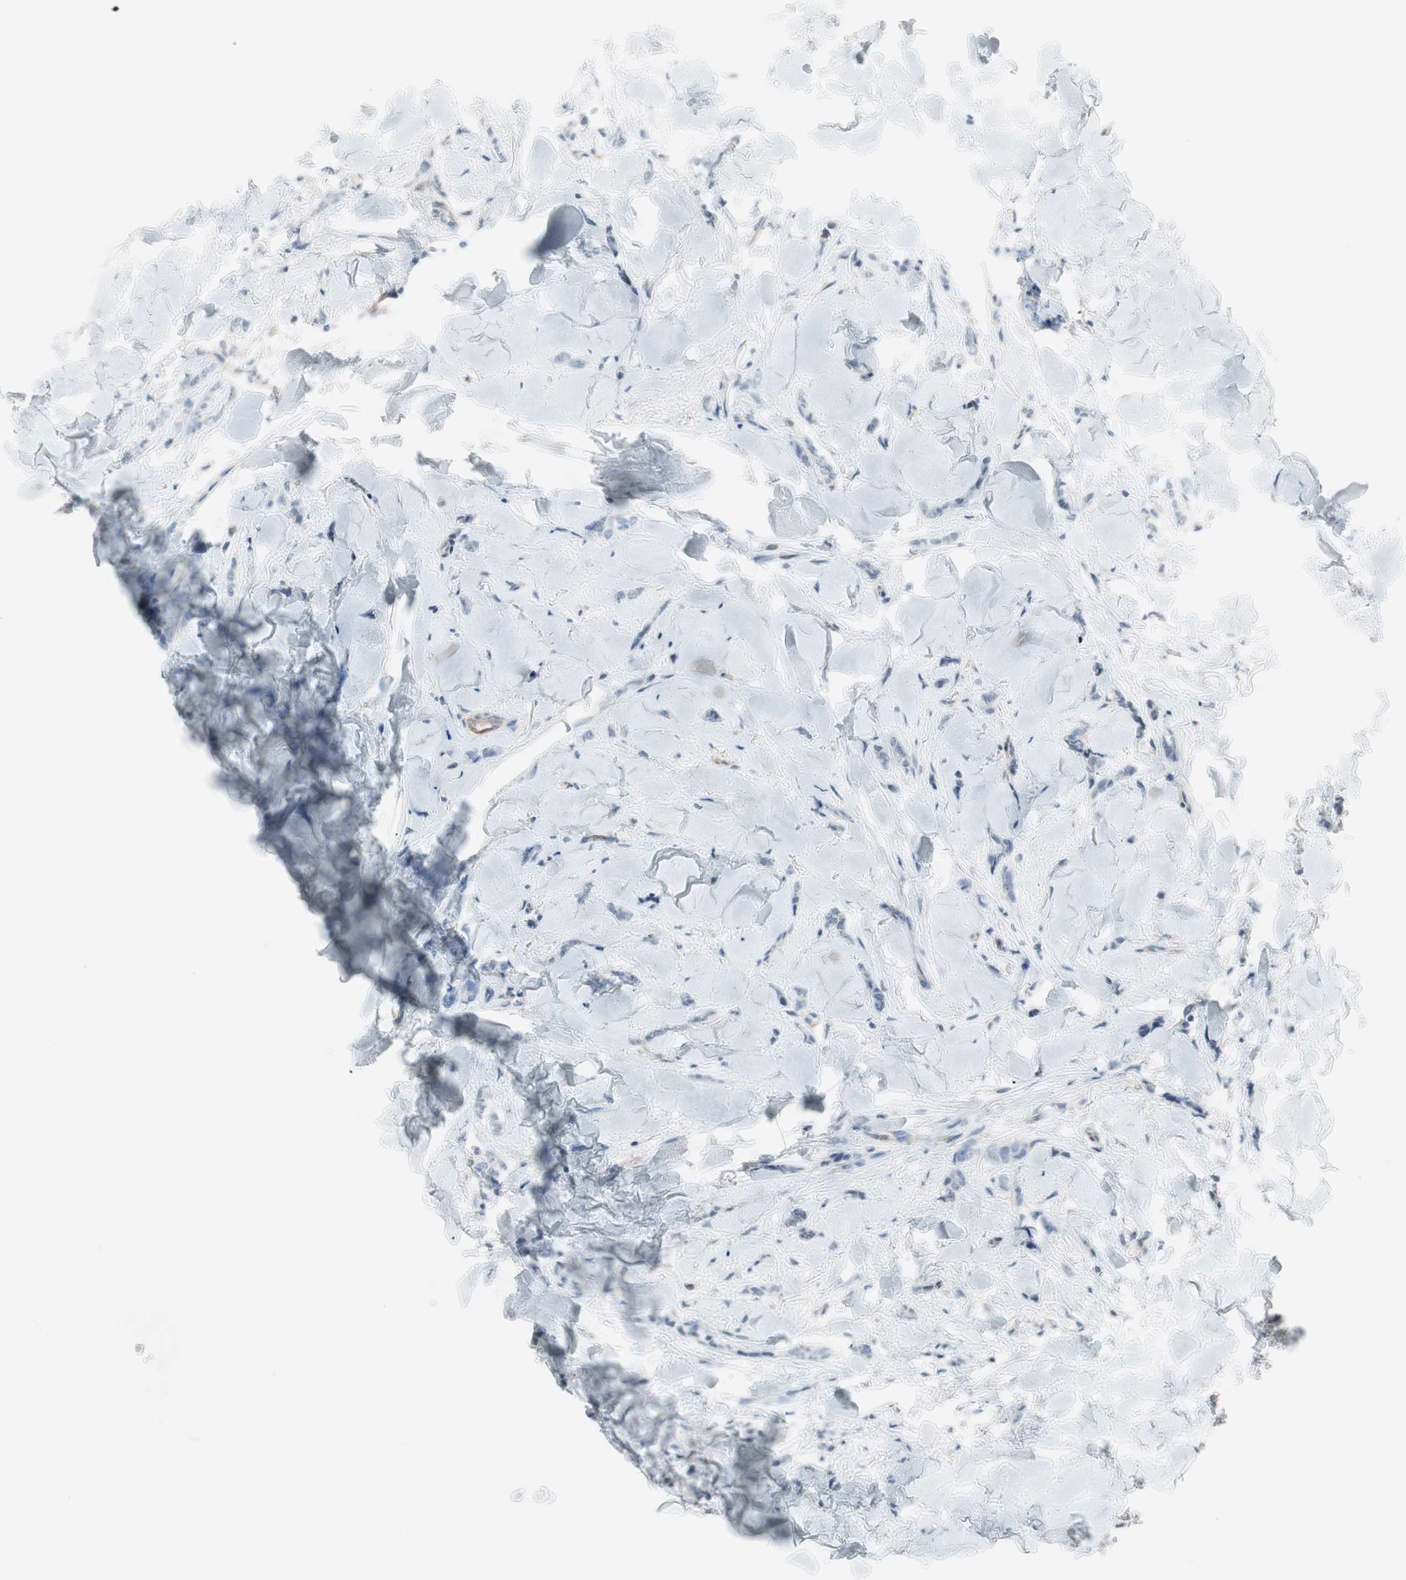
{"staining": {"intensity": "negative", "quantity": "none", "location": "none"}, "tissue": "breast cancer", "cell_type": "Tumor cells", "image_type": "cancer", "snomed": [{"axis": "morphology", "description": "Lobular carcinoma"}, {"axis": "topography", "description": "Skin"}, {"axis": "topography", "description": "Breast"}], "caption": "DAB immunohistochemical staining of breast cancer (lobular carcinoma) demonstrates no significant expression in tumor cells.", "gene": "CACNA2D1", "patient": {"sex": "female", "age": 46}}